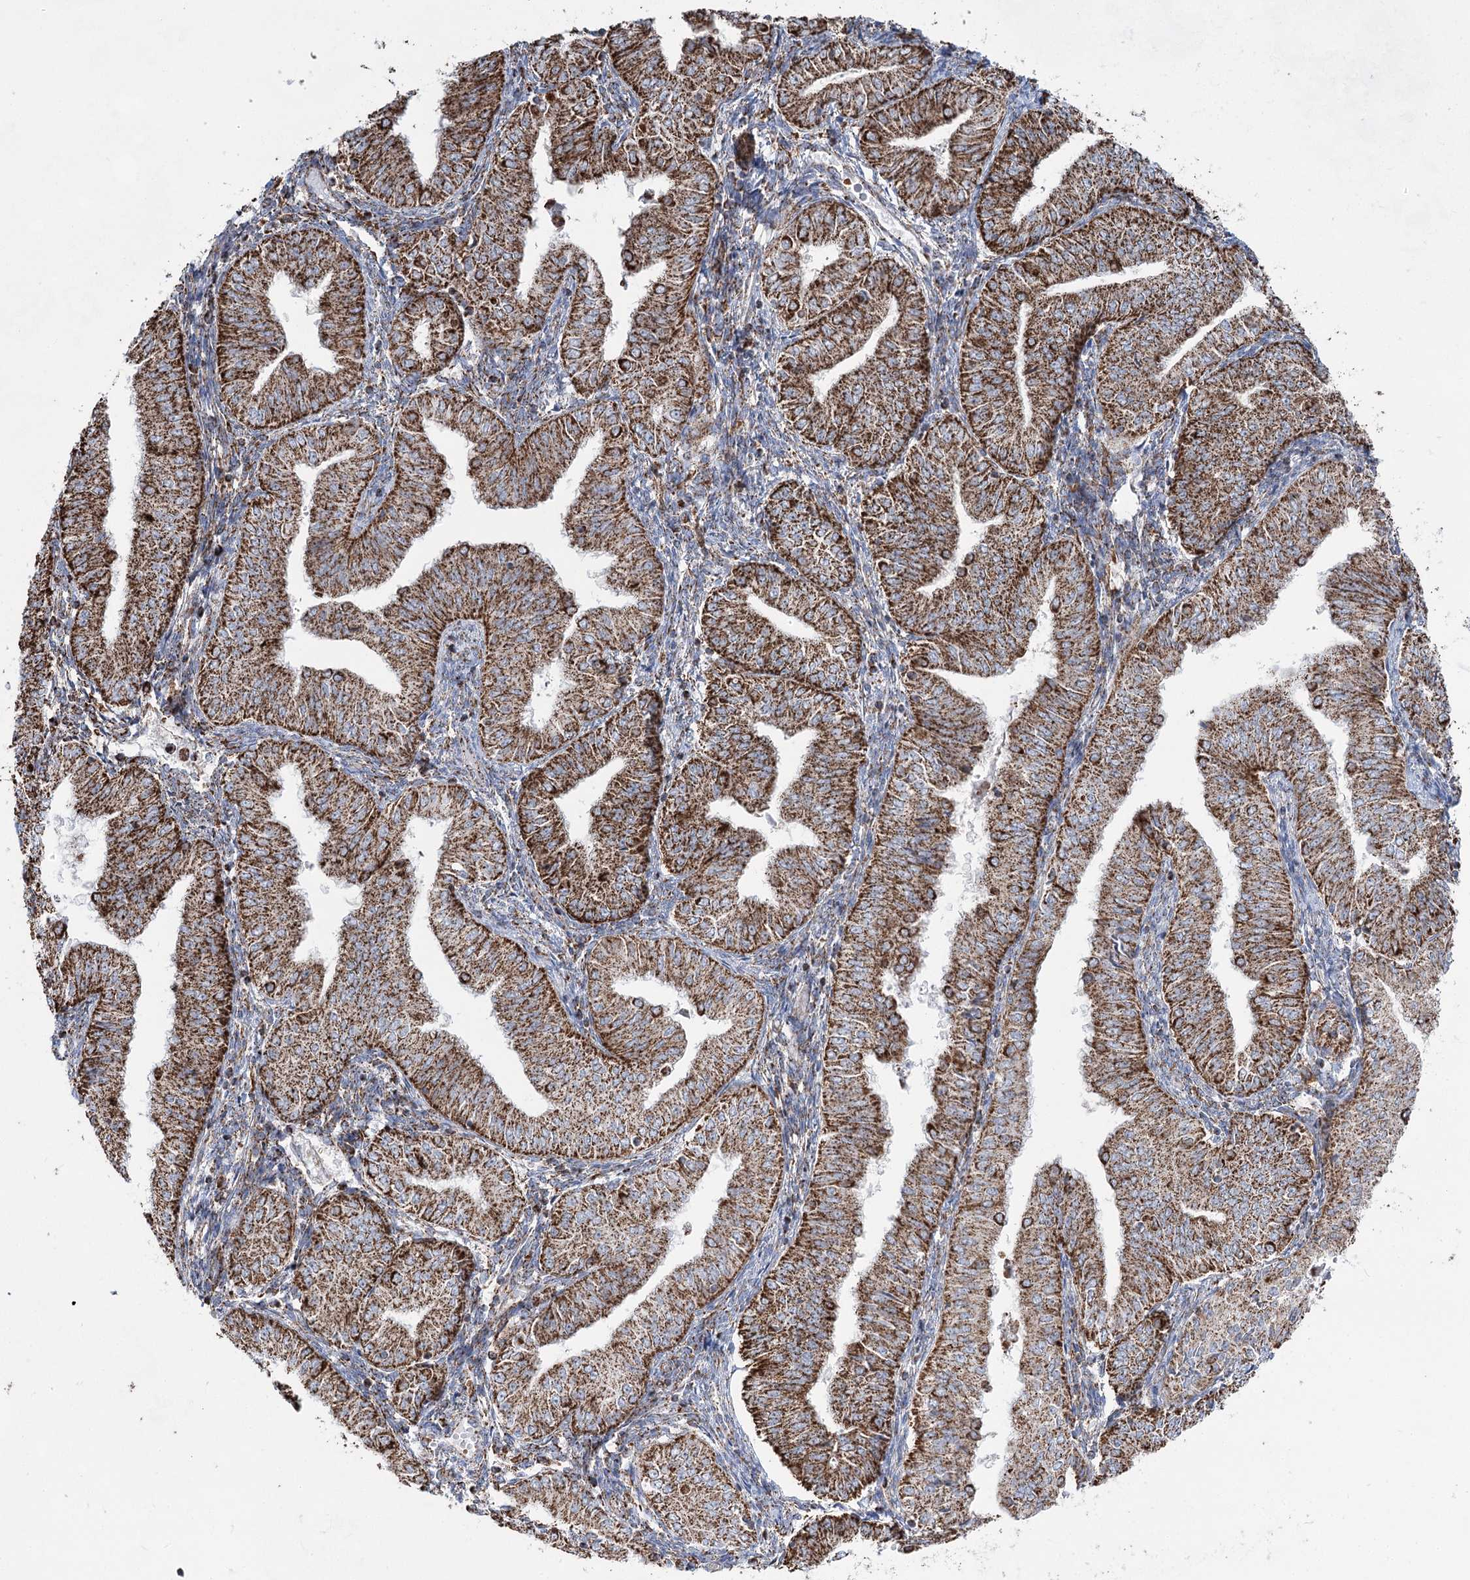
{"staining": {"intensity": "strong", "quantity": ">75%", "location": "cytoplasmic/membranous"}, "tissue": "endometrial cancer", "cell_type": "Tumor cells", "image_type": "cancer", "snomed": [{"axis": "morphology", "description": "Normal tissue, NOS"}, {"axis": "morphology", "description": "Adenocarcinoma, NOS"}, {"axis": "topography", "description": "Endometrium"}], "caption": "Adenocarcinoma (endometrial) stained with a brown dye displays strong cytoplasmic/membranous positive expression in about >75% of tumor cells.", "gene": "CWF19L1", "patient": {"sex": "female", "age": 53}}